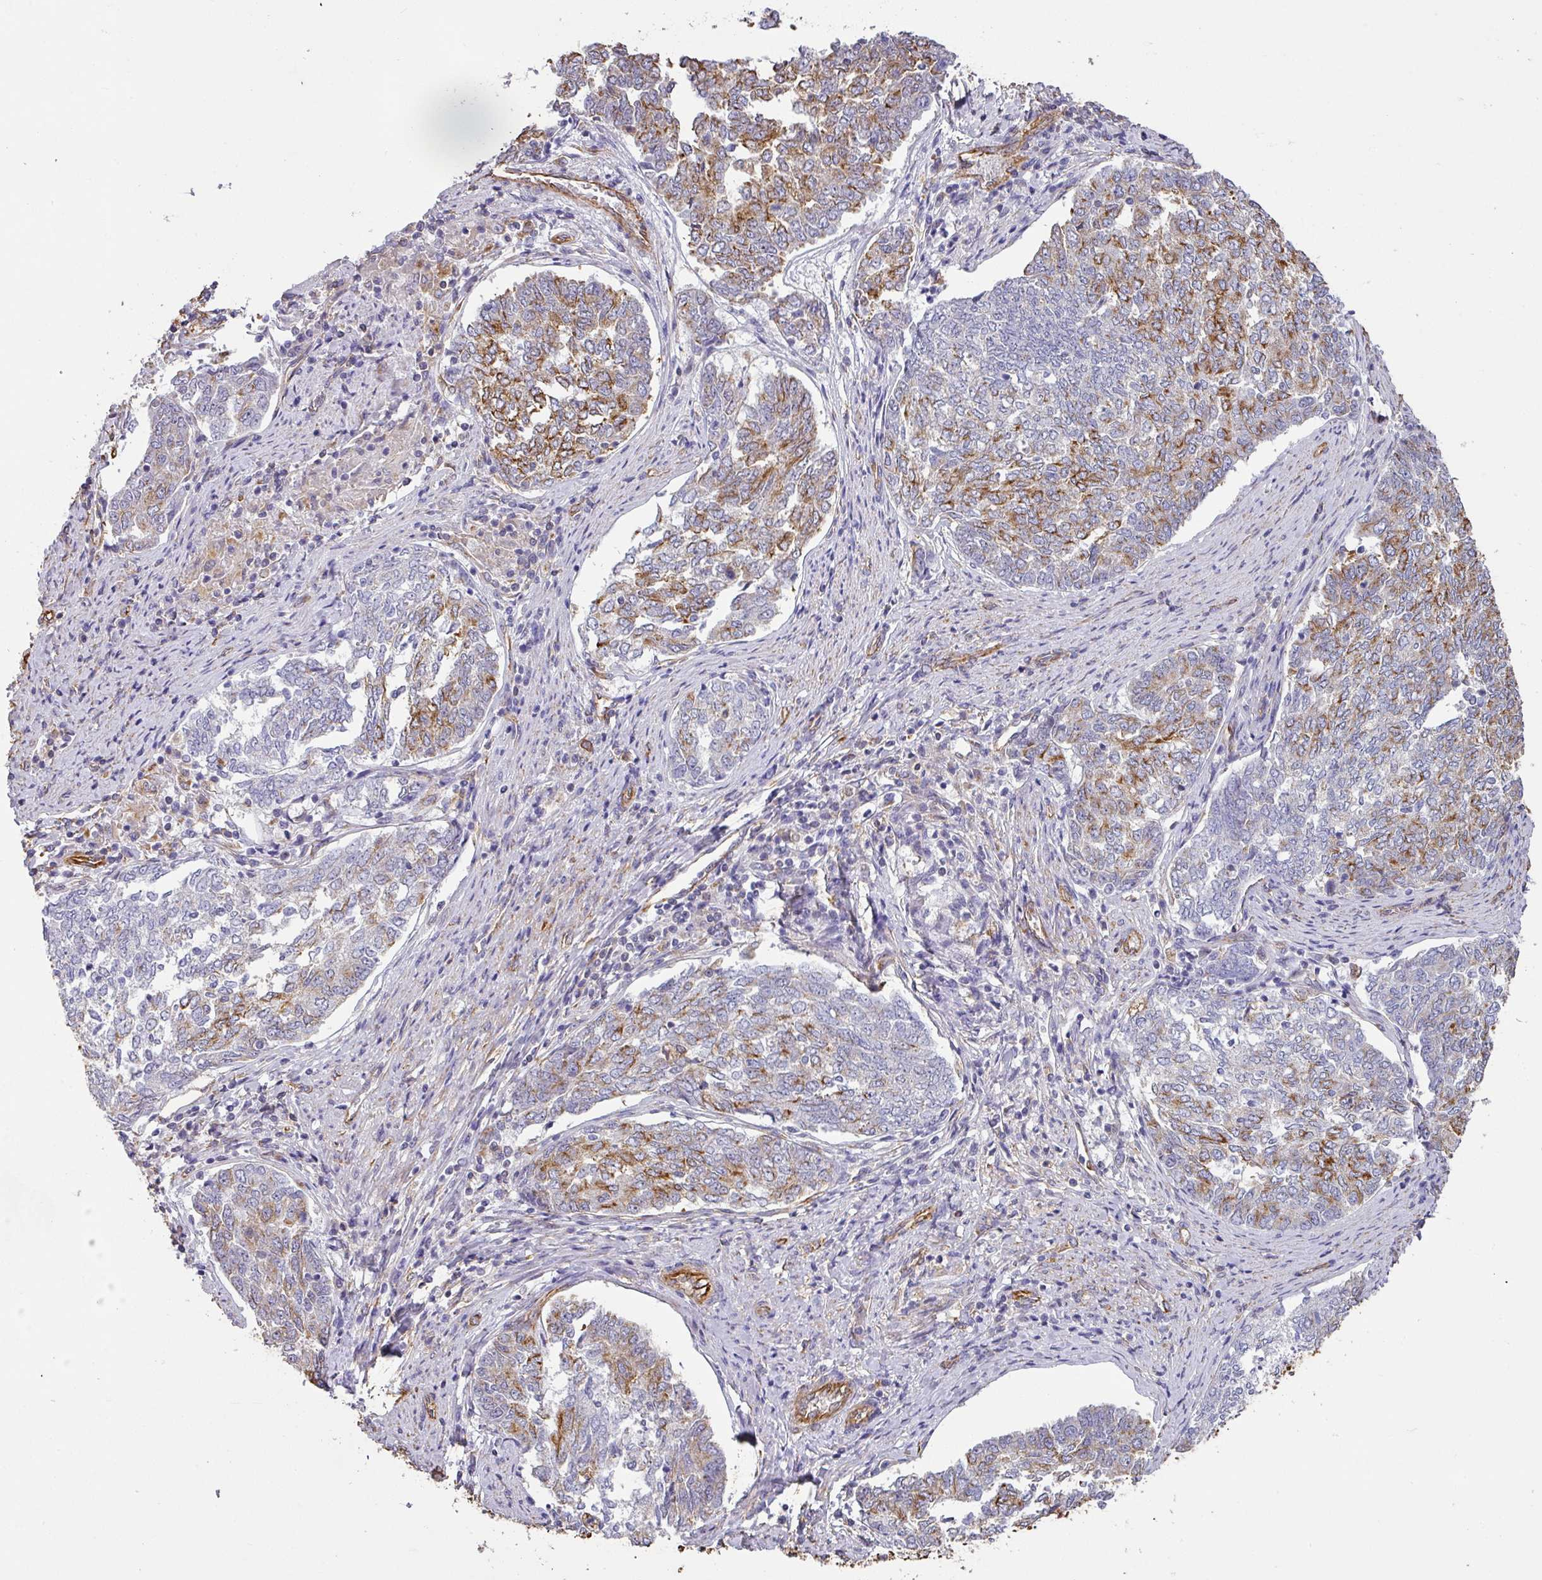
{"staining": {"intensity": "moderate", "quantity": "<25%", "location": "cytoplasmic/membranous"}, "tissue": "endometrial cancer", "cell_type": "Tumor cells", "image_type": "cancer", "snomed": [{"axis": "morphology", "description": "Adenocarcinoma, NOS"}, {"axis": "topography", "description": "Endometrium"}], "caption": "Immunohistochemistry staining of endometrial cancer, which exhibits low levels of moderate cytoplasmic/membranous expression in about <25% of tumor cells indicating moderate cytoplasmic/membranous protein positivity. The staining was performed using DAB (3,3'-diaminobenzidine) (brown) for protein detection and nuclei were counterstained in hematoxylin (blue).", "gene": "ZNF280C", "patient": {"sex": "female", "age": 80}}